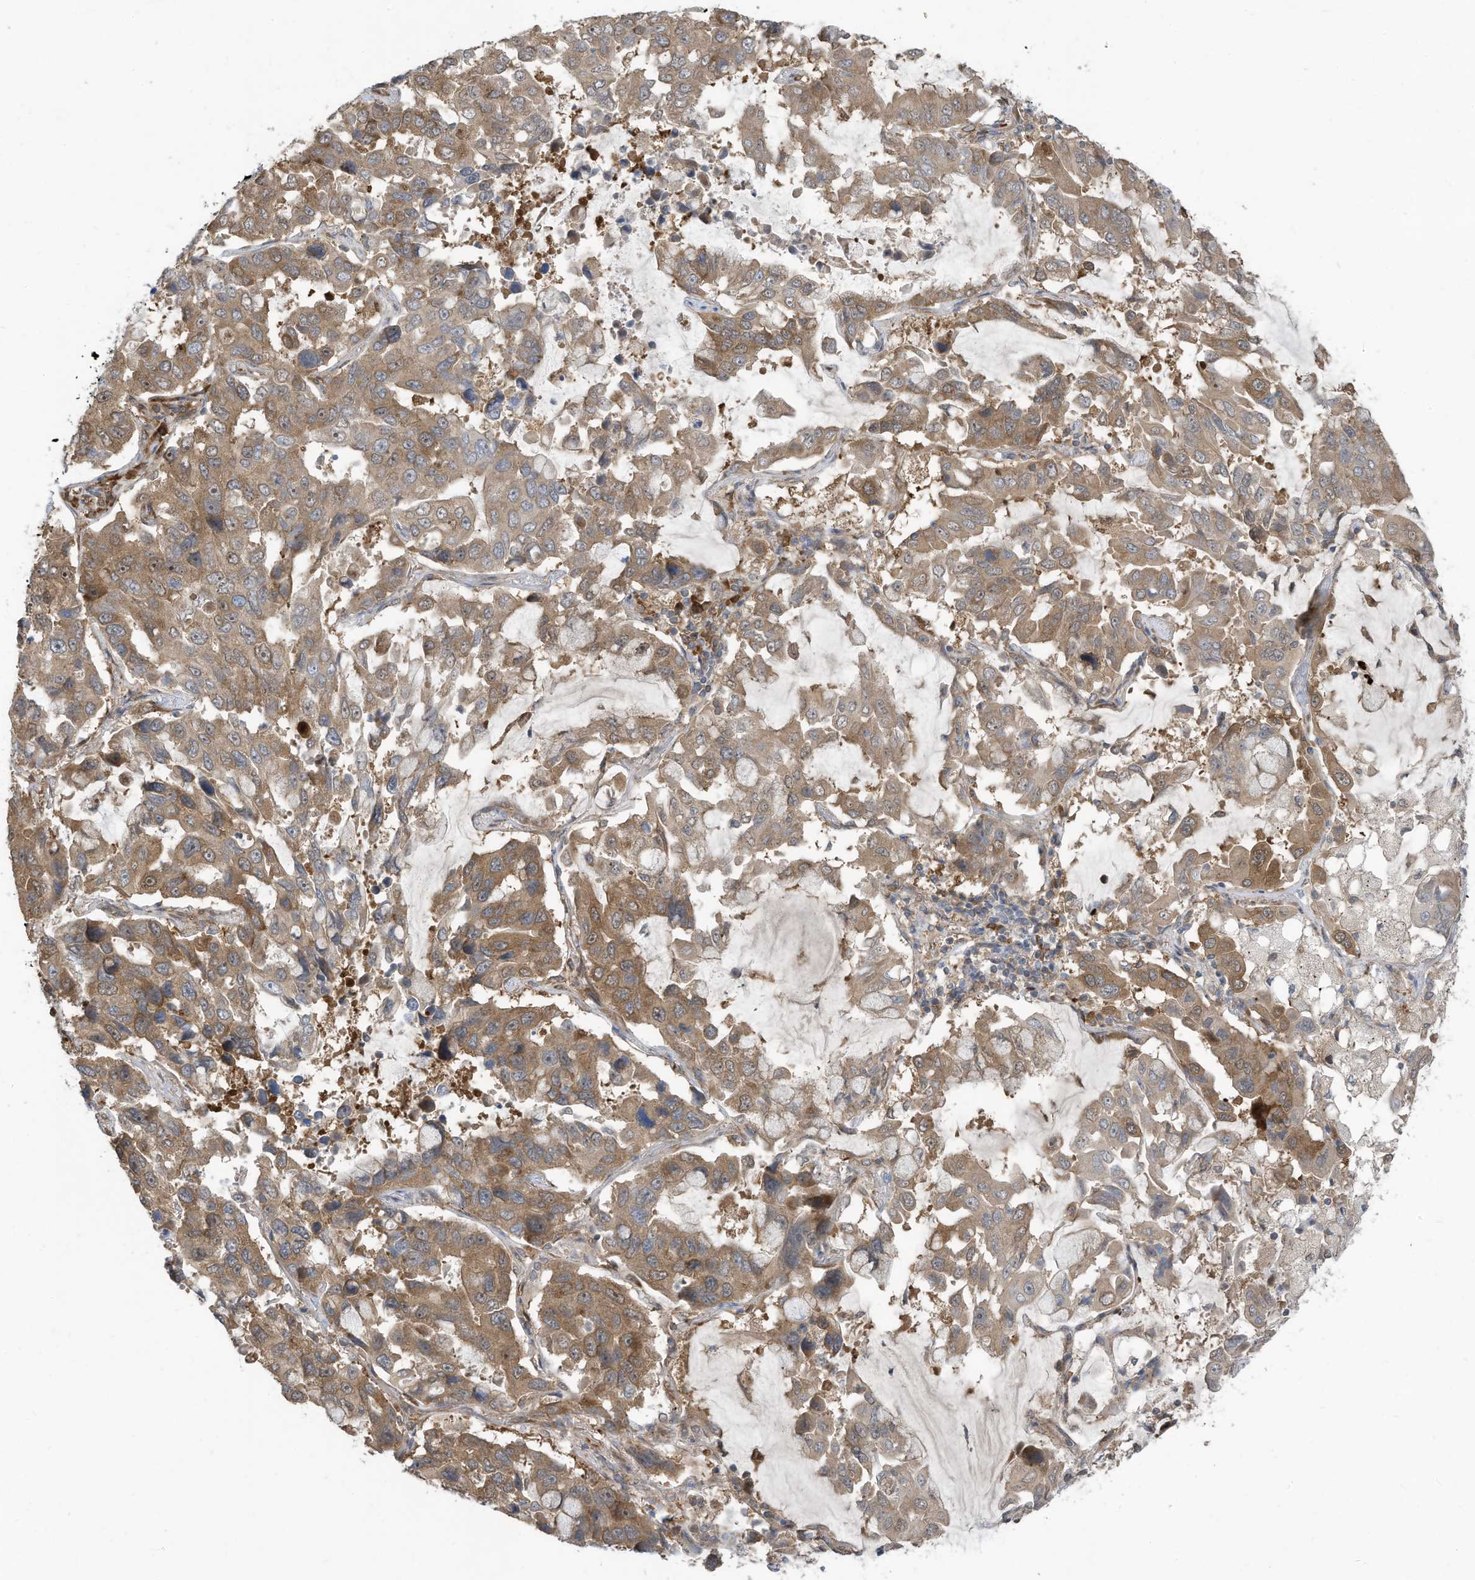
{"staining": {"intensity": "moderate", "quantity": ">75%", "location": "cytoplasmic/membranous"}, "tissue": "lung cancer", "cell_type": "Tumor cells", "image_type": "cancer", "snomed": [{"axis": "morphology", "description": "Adenocarcinoma, NOS"}, {"axis": "topography", "description": "Lung"}], "caption": "Immunohistochemical staining of lung cancer exhibits medium levels of moderate cytoplasmic/membranous protein expression in approximately >75% of tumor cells.", "gene": "USE1", "patient": {"sex": "male", "age": 64}}